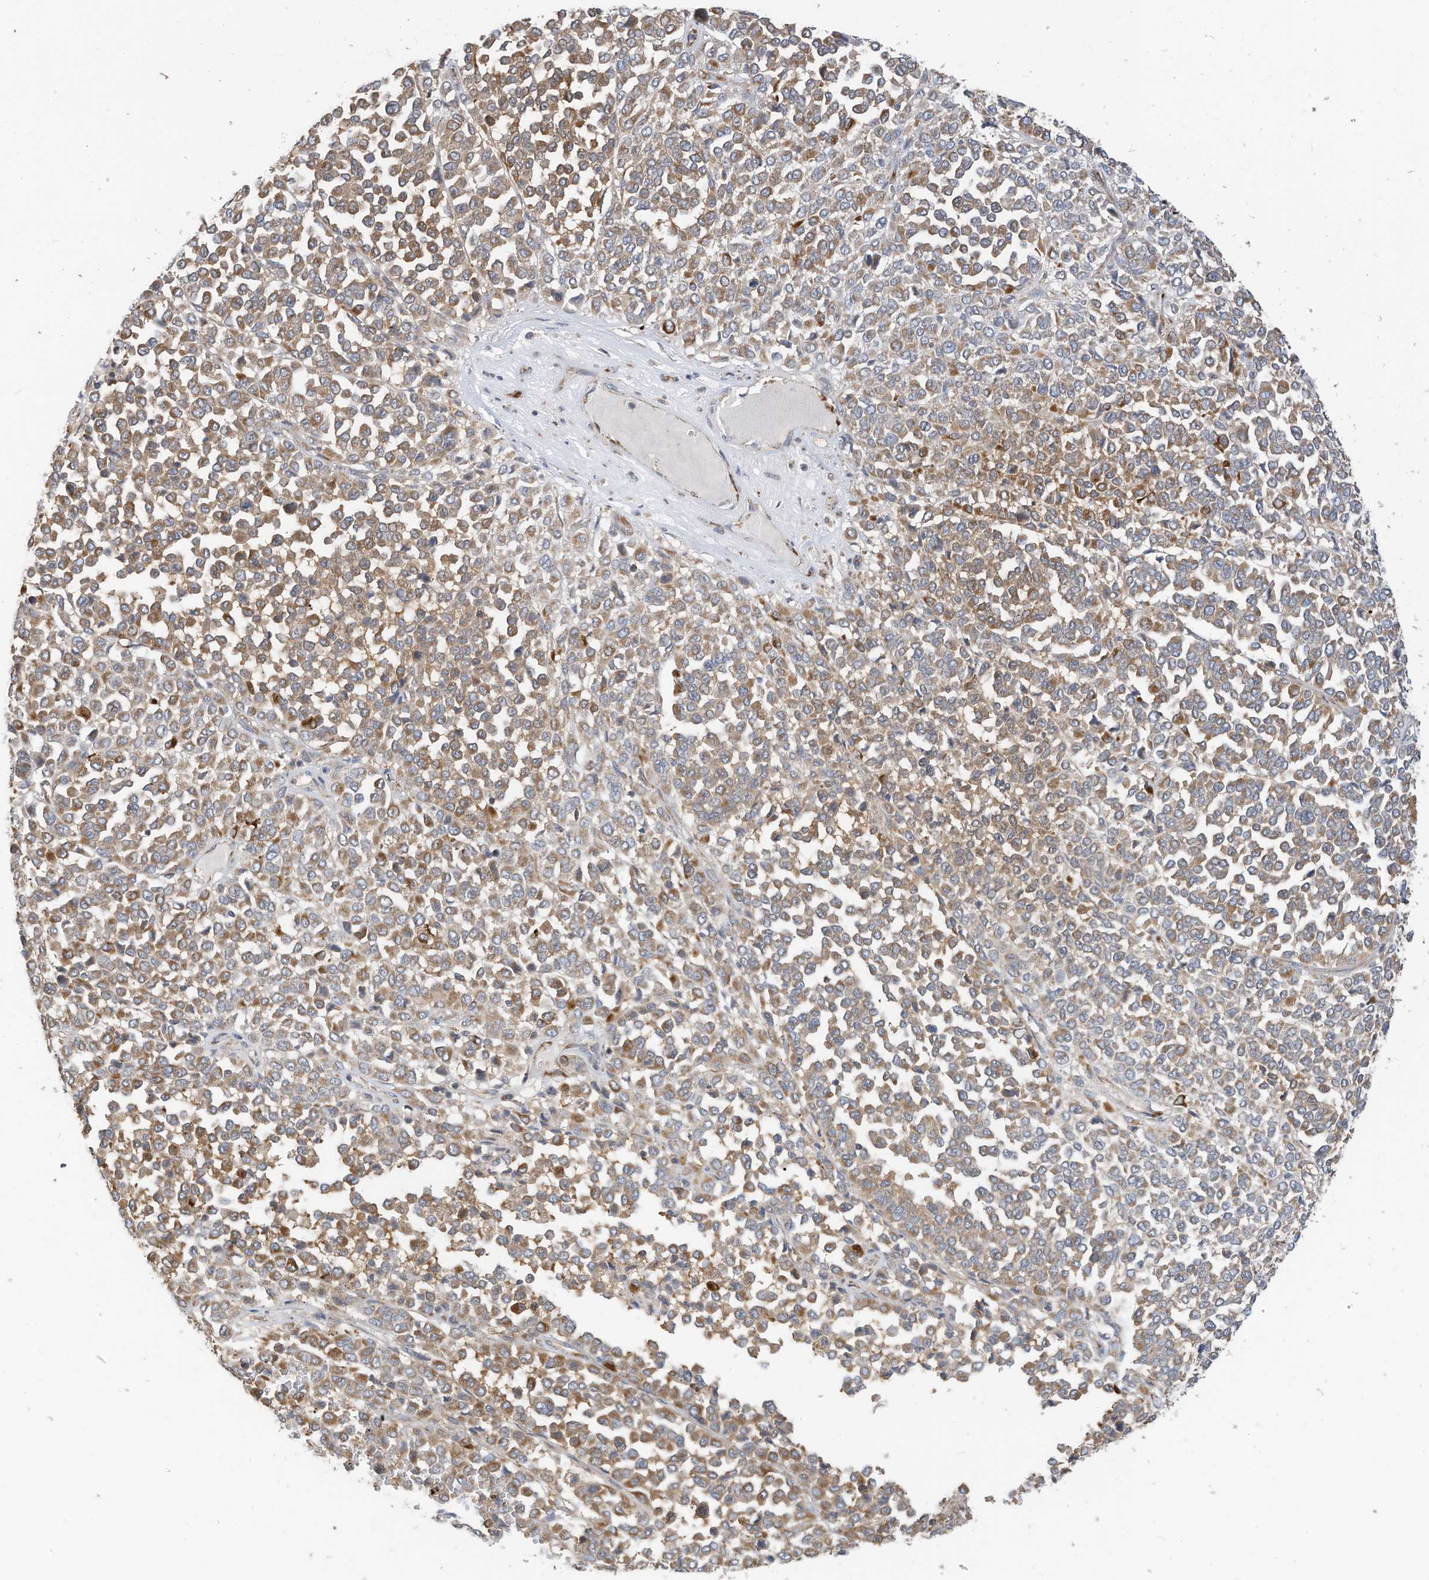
{"staining": {"intensity": "moderate", "quantity": ">75%", "location": "cytoplasmic/membranous"}, "tissue": "melanoma", "cell_type": "Tumor cells", "image_type": "cancer", "snomed": [{"axis": "morphology", "description": "Malignant melanoma, Metastatic site"}, {"axis": "topography", "description": "Pancreas"}], "caption": "This is an image of IHC staining of malignant melanoma (metastatic site), which shows moderate expression in the cytoplasmic/membranous of tumor cells.", "gene": "METTL6", "patient": {"sex": "female", "age": 30}}